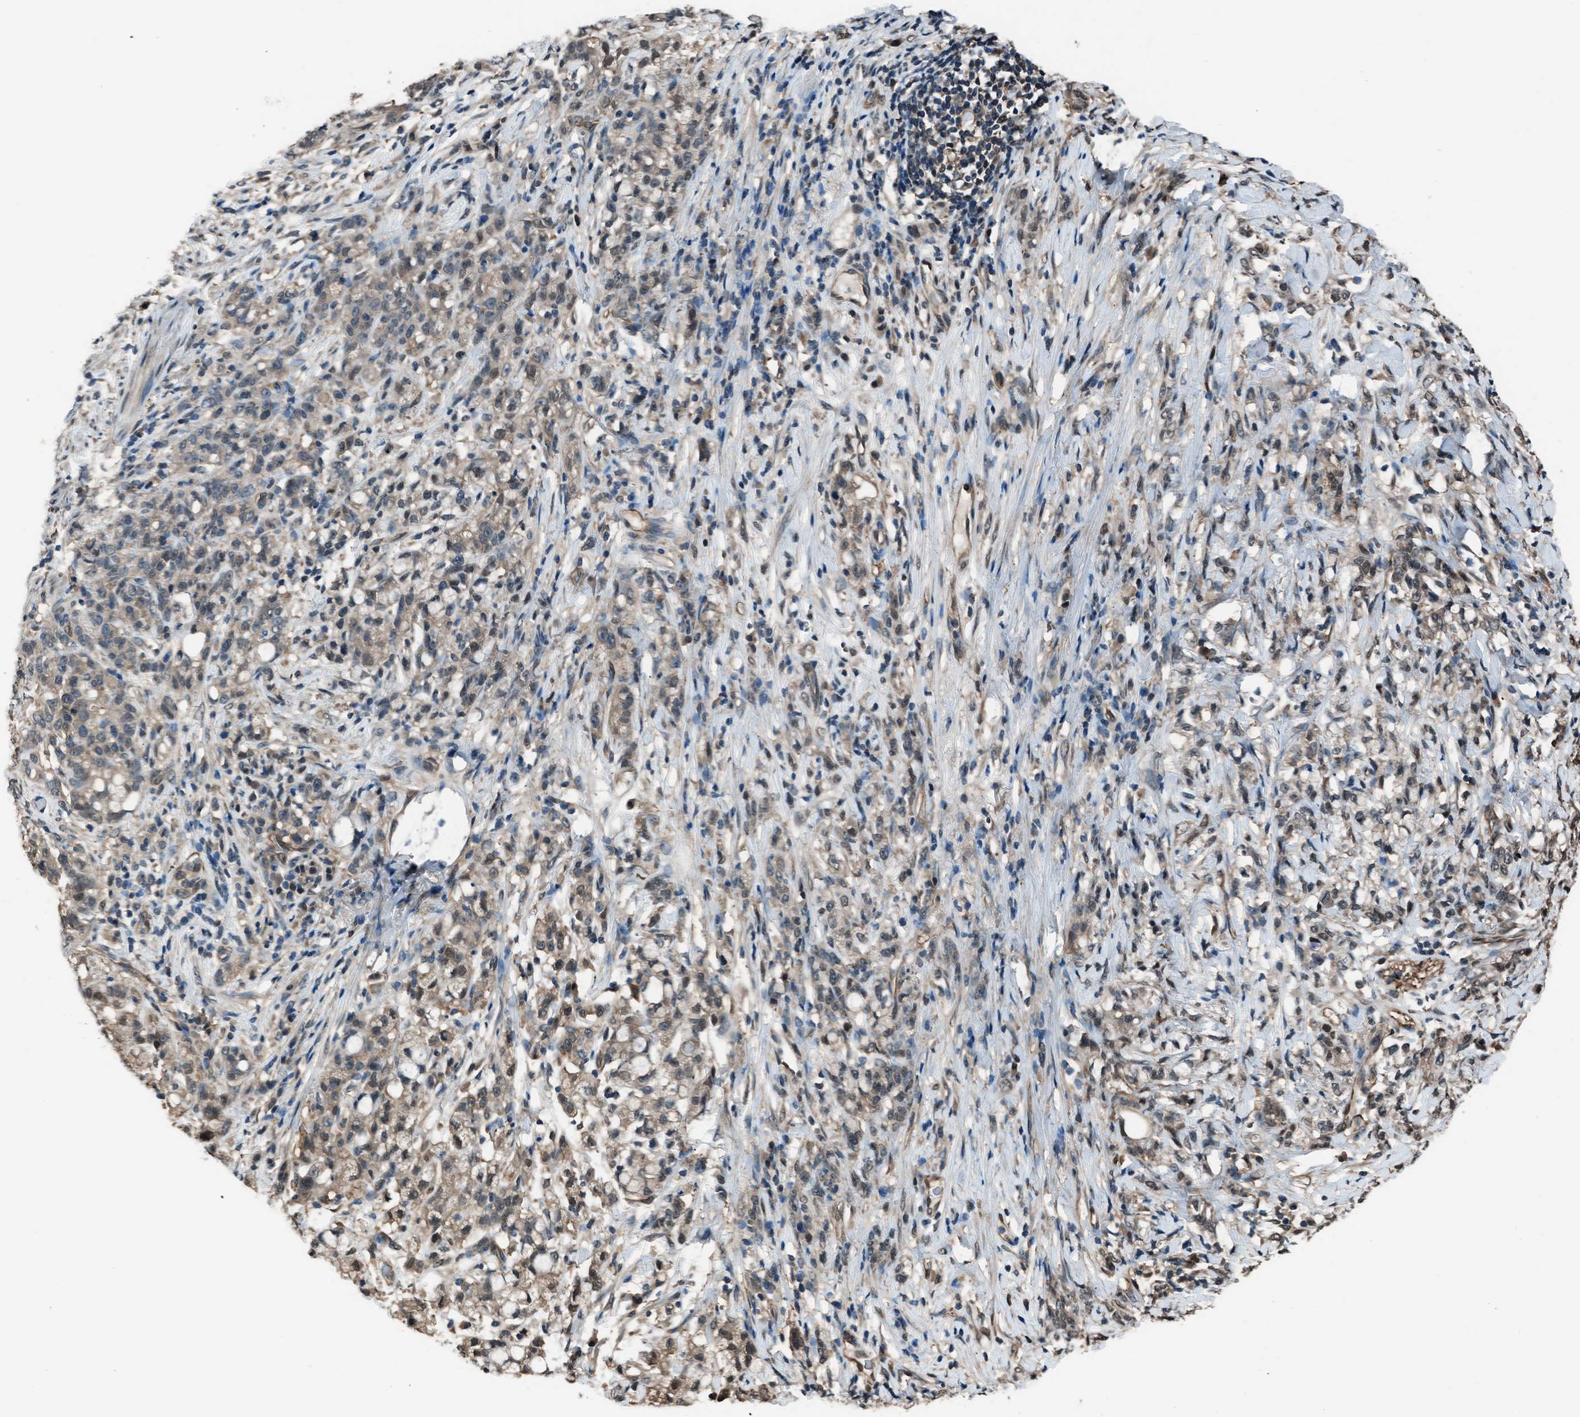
{"staining": {"intensity": "moderate", "quantity": "<25%", "location": "cytoplasmic/membranous,nuclear"}, "tissue": "stomach cancer", "cell_type": "Tumor cells", "image_type": "cancer", "snomed": [{"axis": "morphology", "description": "Adenocarcinoma, NOS"}, {"axis": "topography", "description": "Stomach, lower"}], "caption": "IHC staining of stomach adenocarcinoma, which shows low levels of moderate cytoplasmic/membranous and nuclear expression in about <25% of tumor cells indicating moderate cytoplasmic/membranous and nuclear protein expression. The staining was performed using DAB (brown) for protein detection and nuclei were counterstained in hematoxylin (blue).", "gene": "YWHAG", "patient": {"sex": "male", "age": 88}}